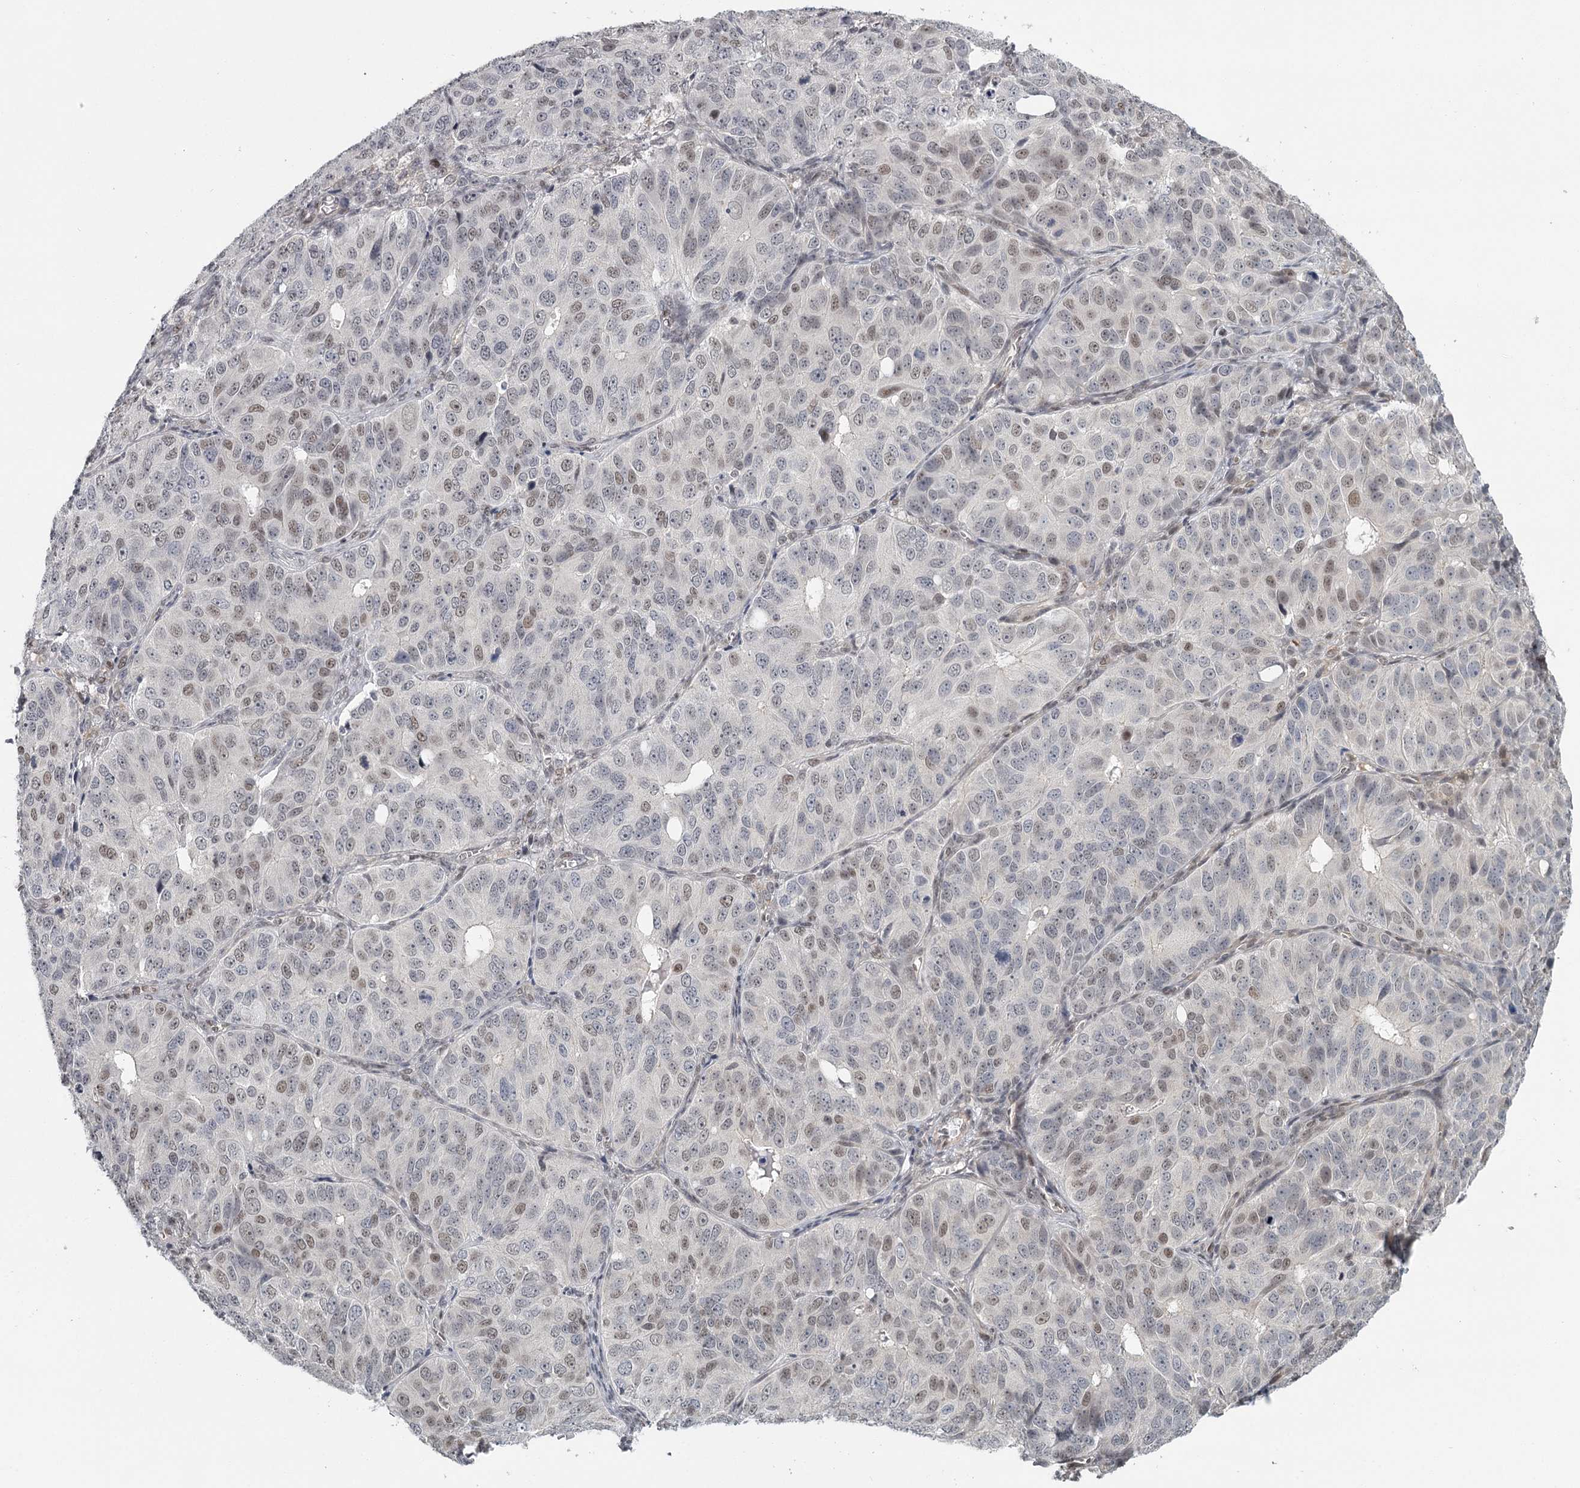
{"staining": {"intensity": "weak", "quantity": "25%-75%", "location": "nuclear"}, "tissue": "ovarian cancer", "cell_type": "Tumor cells", "image_type": "cancer", "snomed": [{"axis": "morphology", "description": "Carcinoma, endometroid"}, {"axis": "topography", "description": "Ovary"}], "caption": "High-magnification brightfield microscopy of ovarian cancer (endometroid carcinoma) stained with DAB (3,3'-diaminobenzidine) (brown) and counterstained with hematoxylin (blue). tumor cells exhibit weak nuclear positivity is appreciated in approximately25%-75% of cells.", "gene": "FAM13C", "patient": {"sex": "female", "age": 51}}